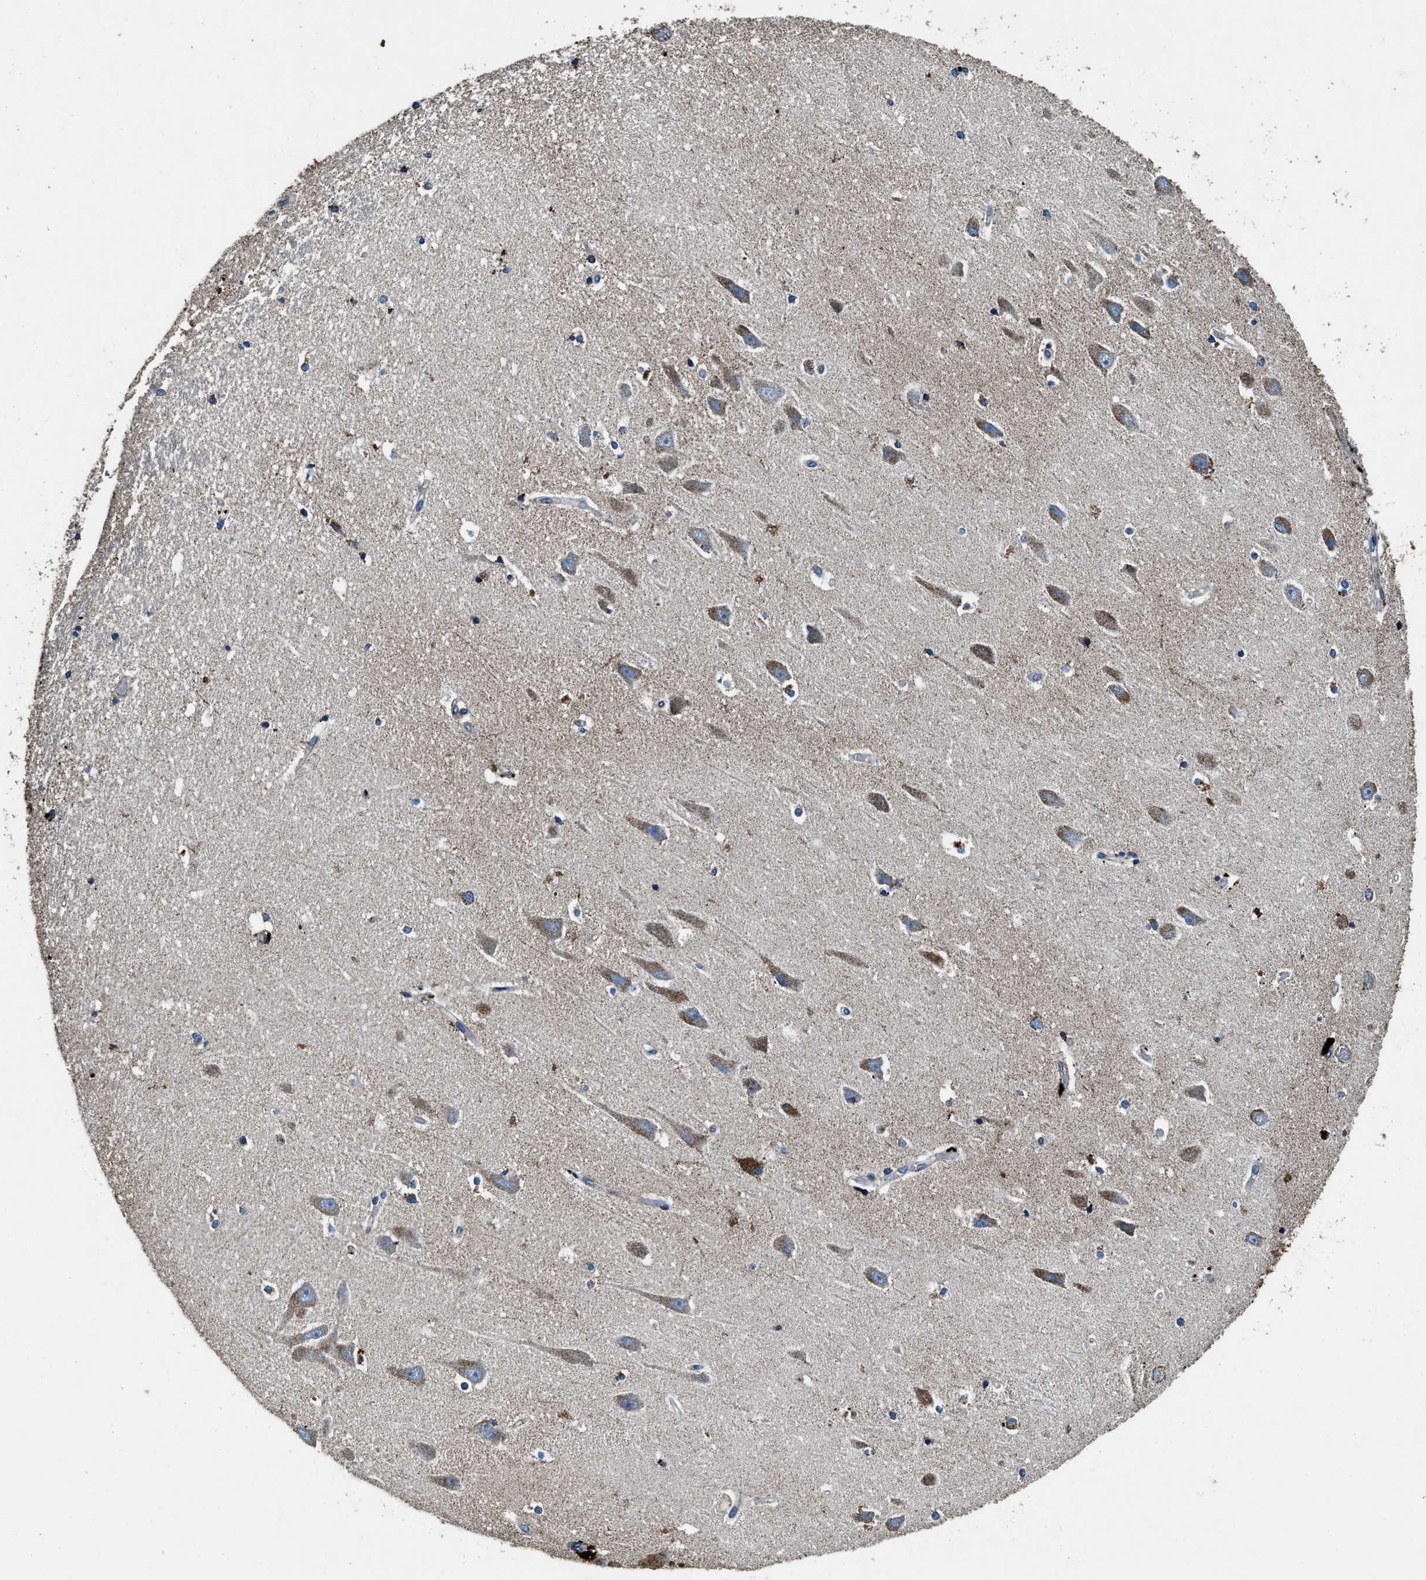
{"staining": {"intensity": "moderate", "quantity": "<25%", "location": "cytoplasmic/membranous"}, "tissue": "hippocampus", "cell_type": "Glial cells", "image_type": "normal", "snomed": [{"axis": "morphology", "description": "Normal tissue, NOS"}, {"axis": "topography", "description": "Hippocampus"}], "caption": "IHC of unremarkable hippocampus demonstrates low levels of moderate cytoplasmic/membranous positivity in about <25% of glial cells.", "gene": "OGDH", "patient": {"sex": "male", "age": 45}}